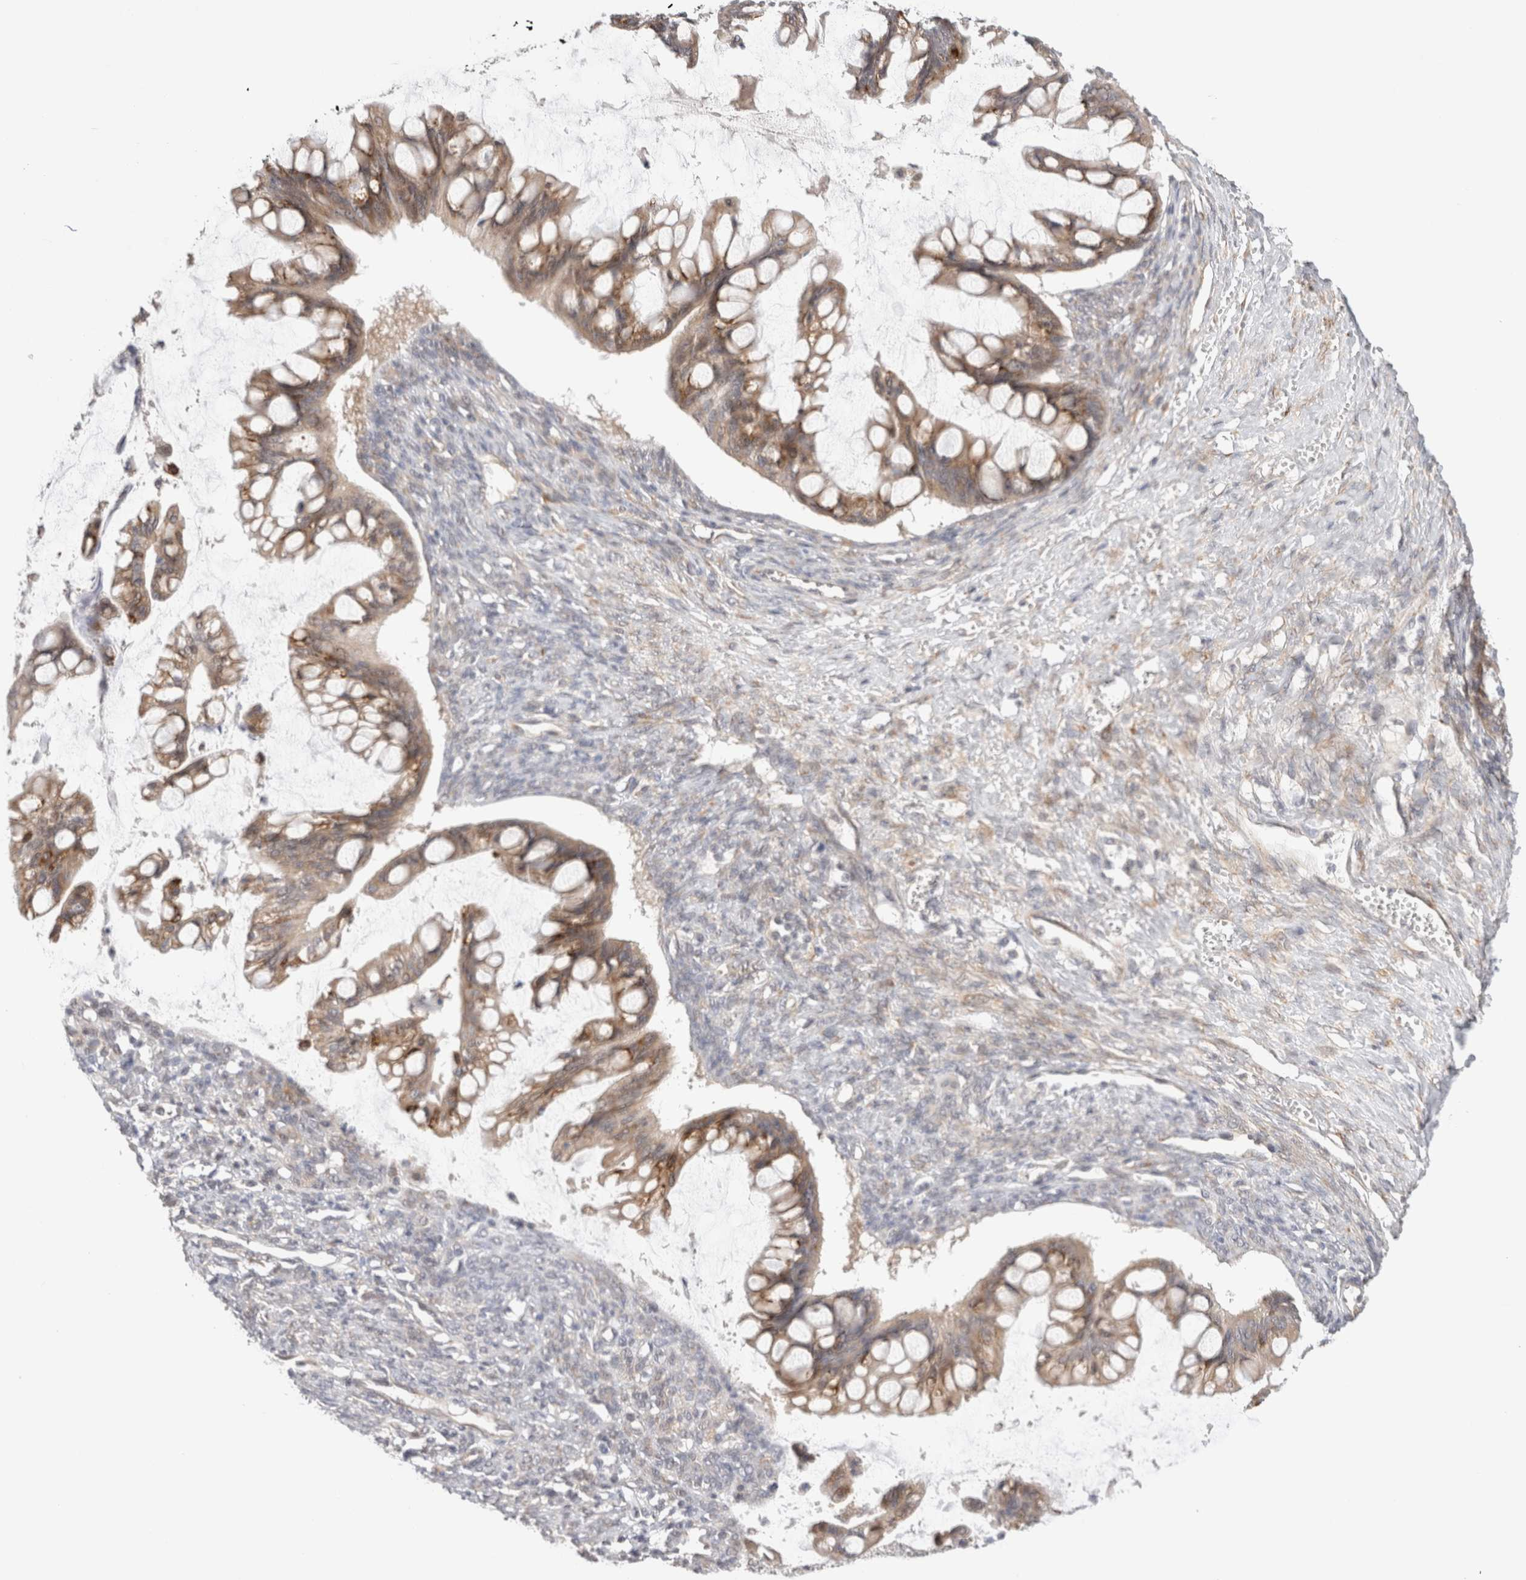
{"staining": {"intensity": "moderate", "quantity": "25%-75%", "location": "cytoplasmic/membranous"}, "tissue": "ovarian cancer", "cell_type": "Tumor cells", "image_type": "cancer", "snomed": [{"axis": "morphology", "description": "Cystadenocarcinoma, mucinous, NOS"}, {"axis": "topography", "description": "Ovary"}], "caption": "IHC image of ovarian mucinous cystadenocarcinoma stained for a protein (brown), which reveals medium levels of moderate cytoplasmic/membranous expression in about 25%-75% of tumor cells.", "gene": "HDLBP", "patient": {"sex": "female", "age": 73}}